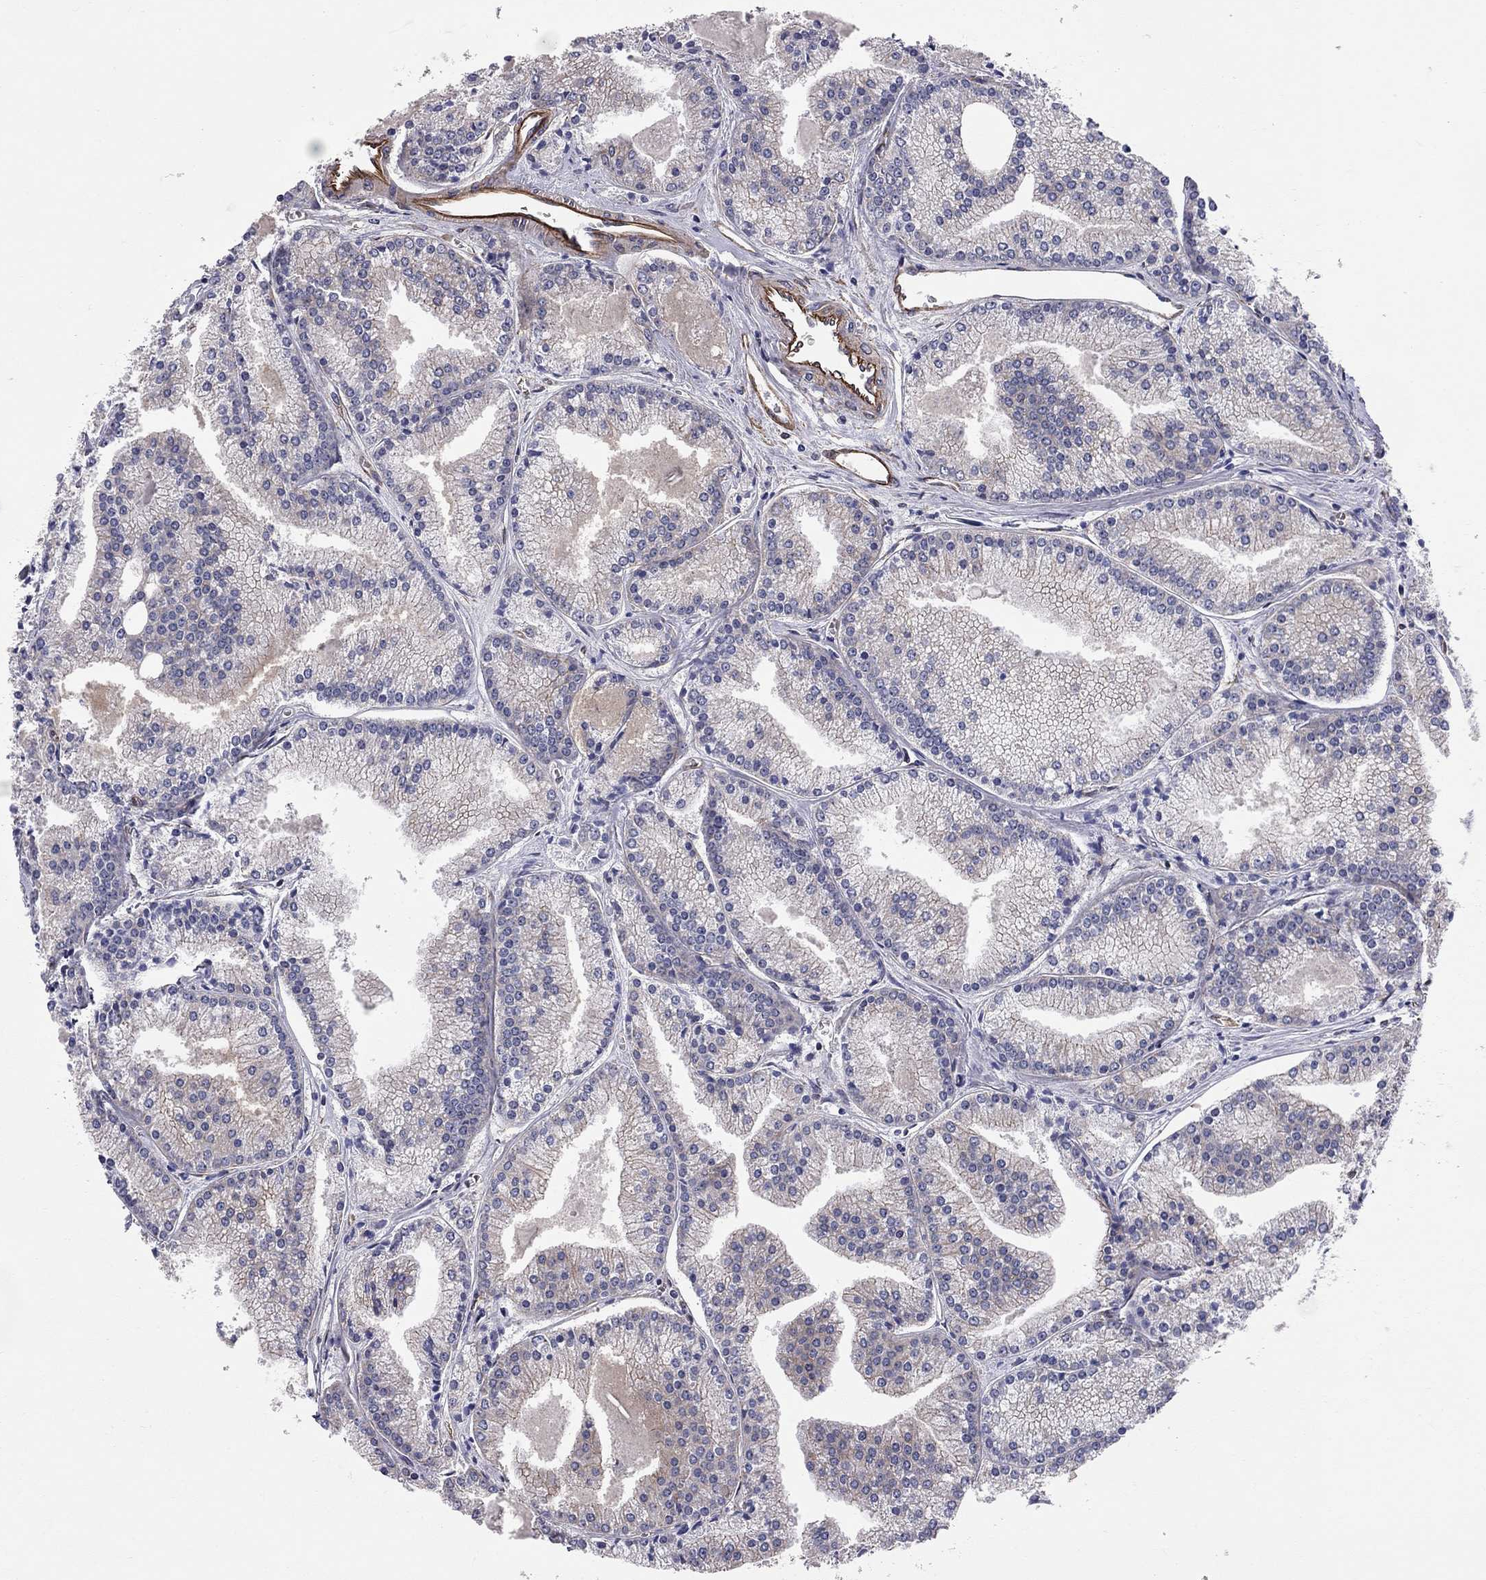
{"staining": {"intensity": "negative", "quantity": "none", "location": "none"}, "tissue": "prostate cancer", "cell_type": "Tumor cells", "image_type": "cancer", "snomed": [{"axis": "morphology", "description": "Adenocarcinoma, NOS"}, {"axis": "topography", "description": "Prostate"}], "caption": "This is a photomicrograph of immunohistochemistry (IHC) staining of prostate adenocarcinoma, which shows no staining in tumor cells.", "gene": "BICDL2", "patient": {"sex": "male", "age": 72}}